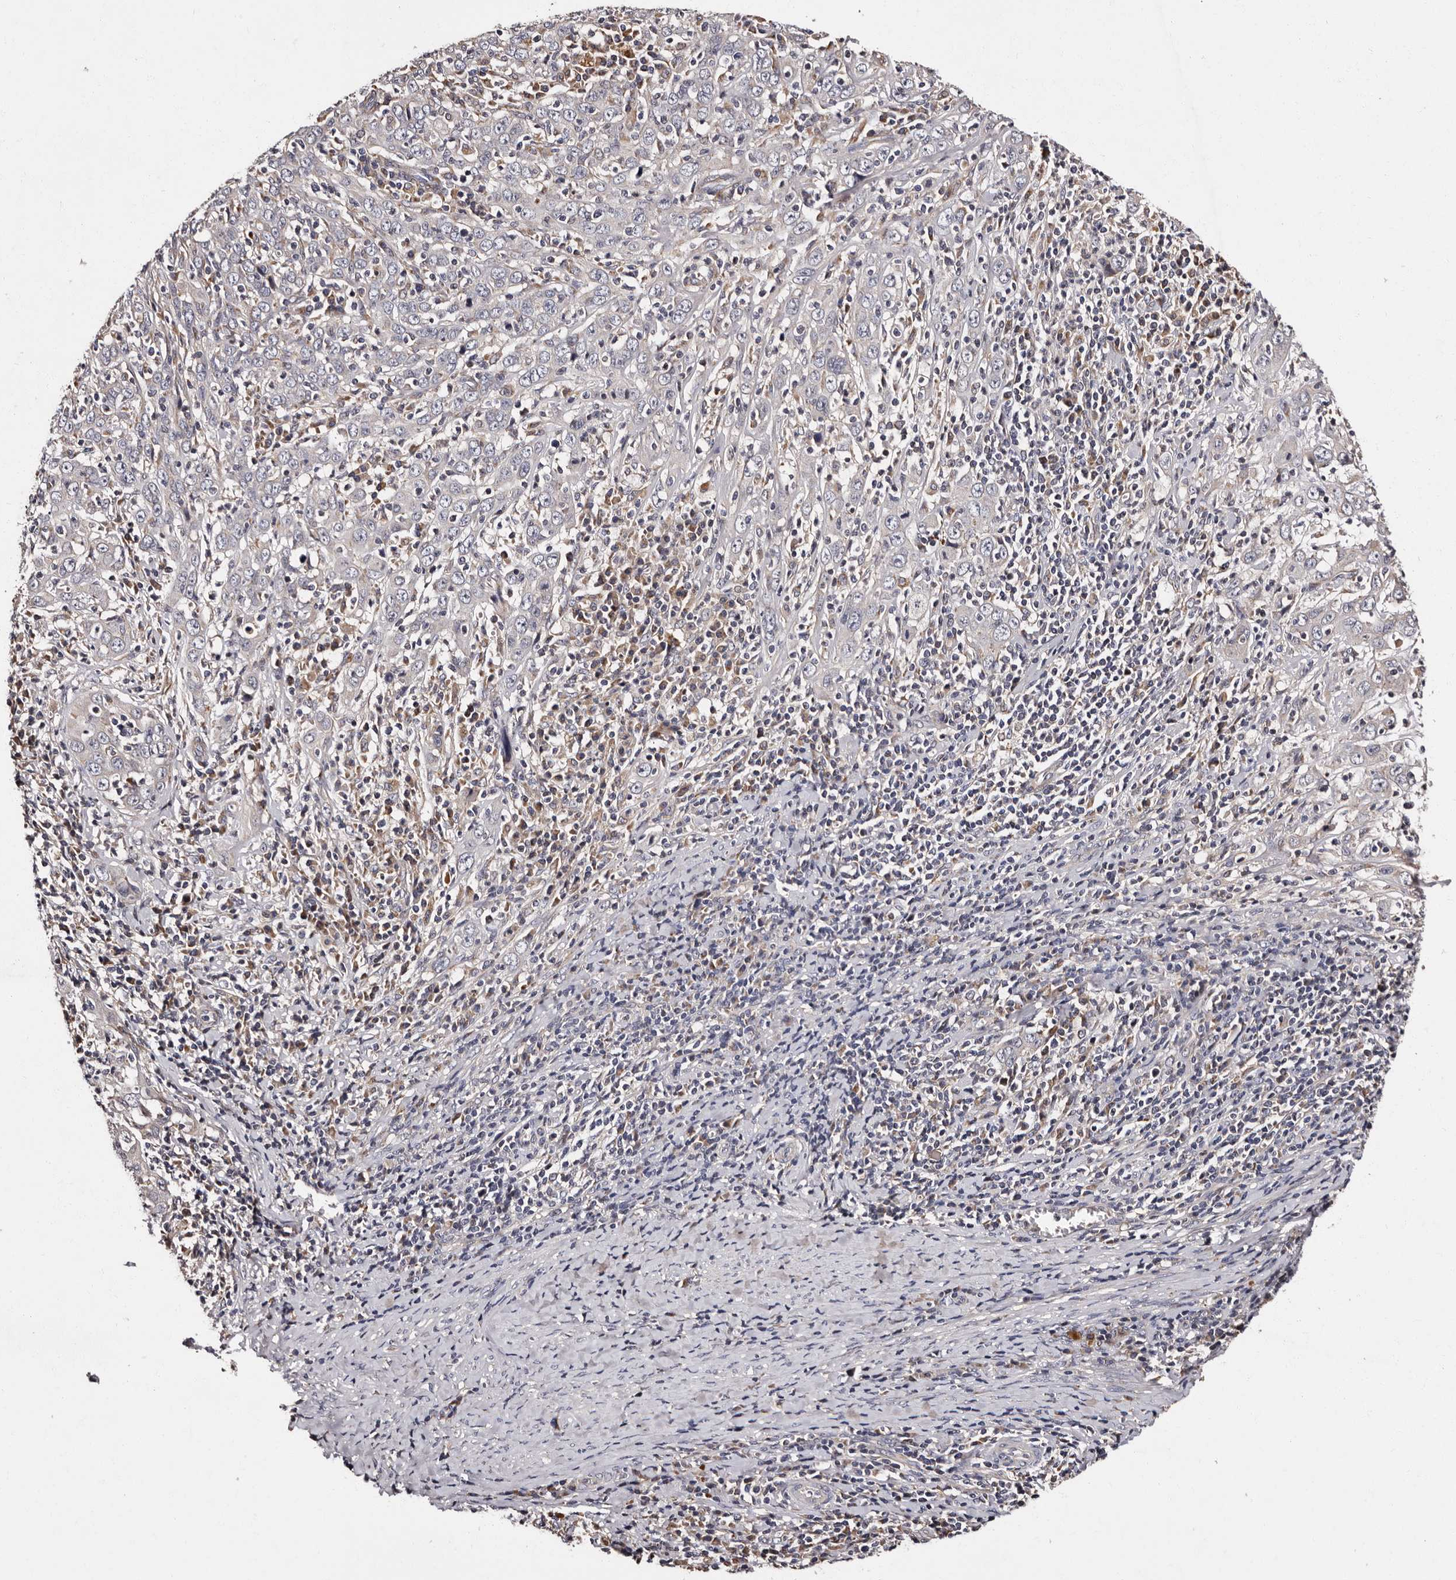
{"staining": {"intensity": "negative", "quantity": "none", "location": "none"}, "tissue": "cervical cancer", "cell_type": "Tumor cells", "image_type": "cancer", "snomed": [{"axis": "morphology", "description": "Squamous cell carcinoma, NOS"}, {"axis": "topography", "description": "Cervix"}], "caption": "Immunohistochemical staining of human cervical squamous cell carcinoma demonstrates no significant staining in tumor cells.", "gene": "ADCK5", "patient": {"sex": "female", "age": 46}}